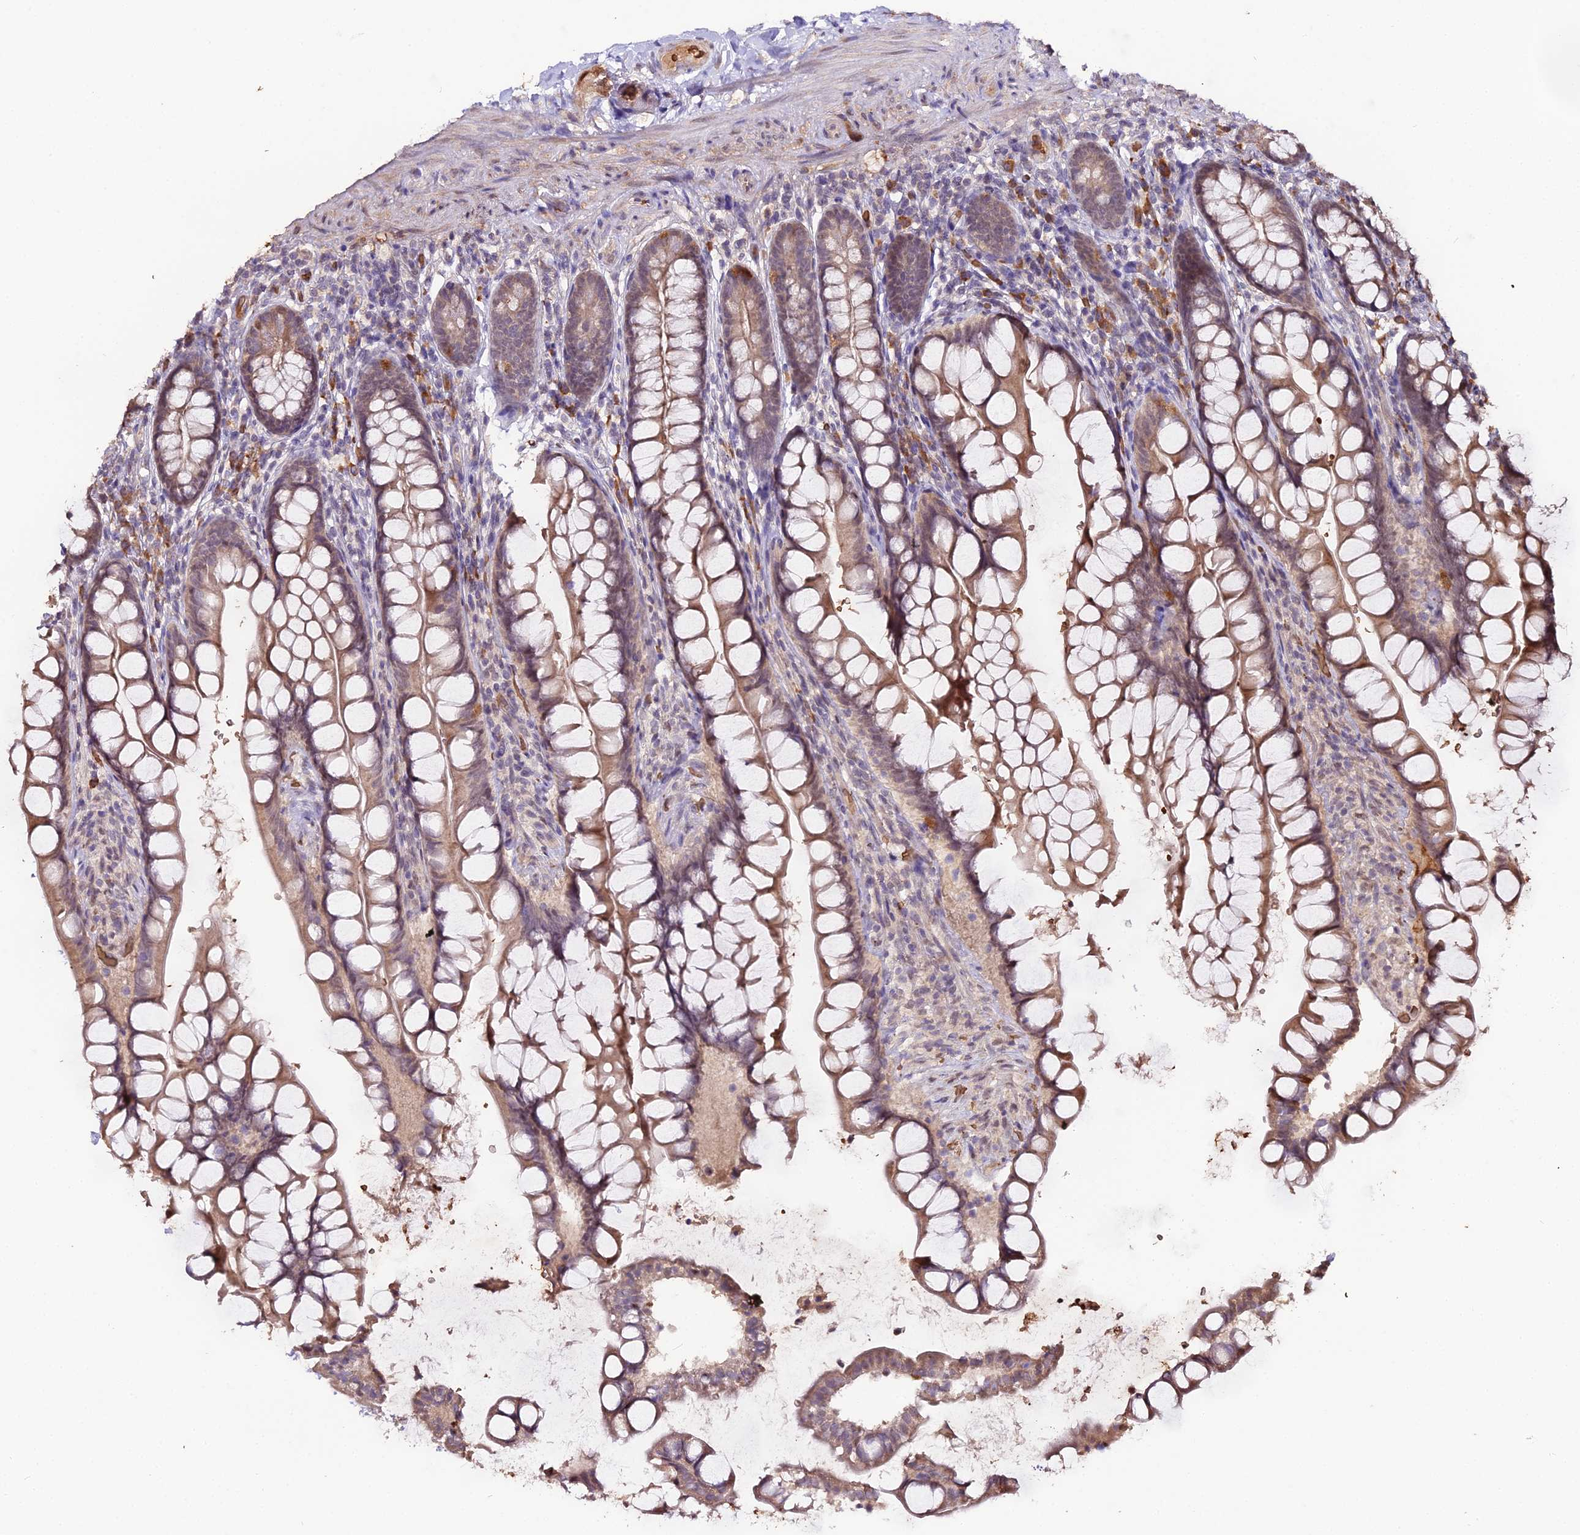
{"staining": {"intensity": "moderate", "quantity": ">75%", "location": "cytoplasmic/membranous"}, "tissue": "small intestine", "cell_type": "Glandular cells", "image_type": "normal", "snomed": [{"axis": "morphology", "description": "Normal tissue, NOS"}, {"axis": "topography", "description": "Small intestine"}], "caption": "IHC image of normal small intestine: small intestine stained using immunohistochemistry (IHC) reveals medium levels of moderate protein expression localized specifically in the cytoplasmic/membranous of glandular cells, appearing as a cytoplasmic/membranous brown color.", "gene": "ZDBF2", "patient": {"sex": "male", "age": 70}}